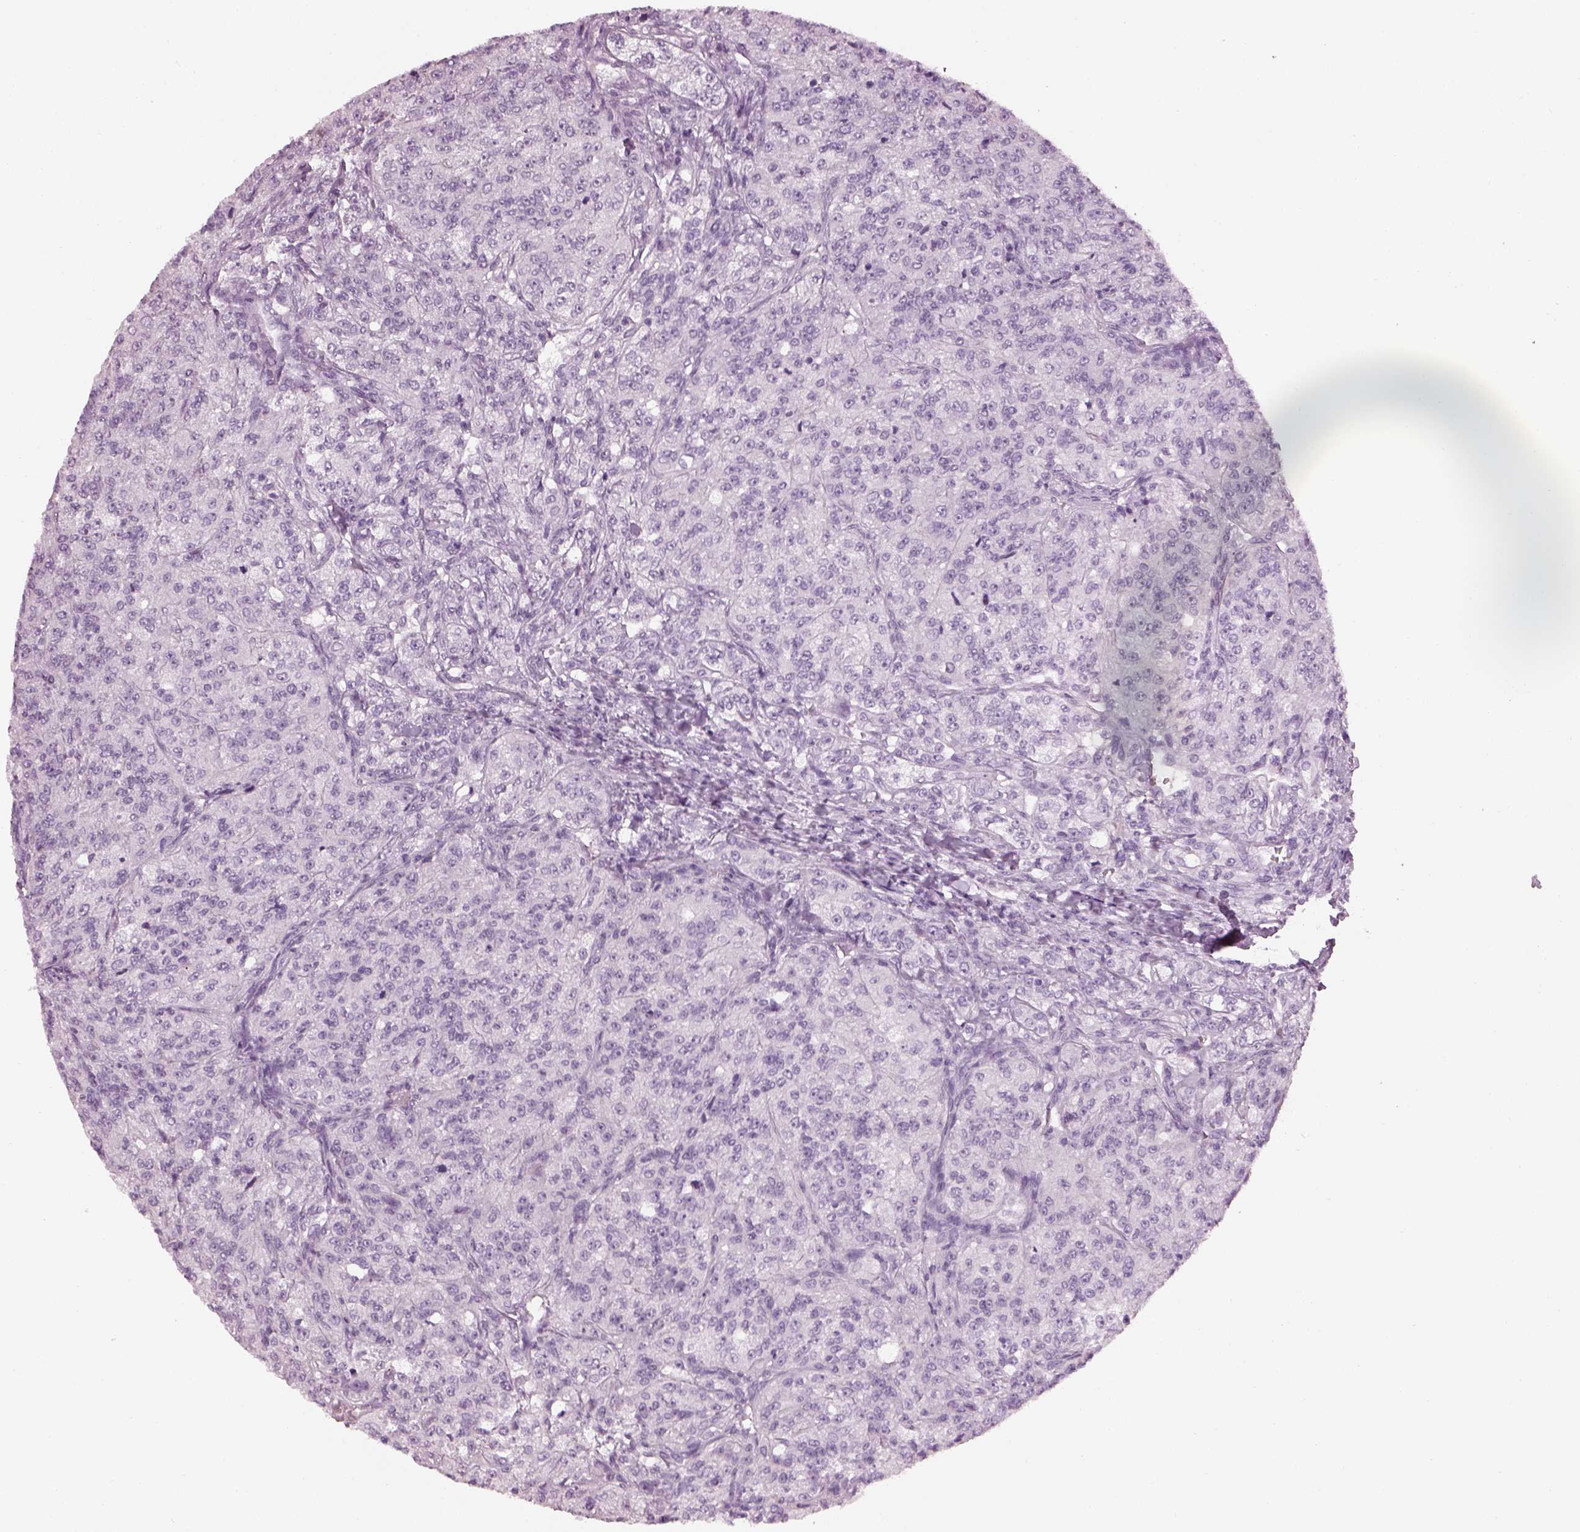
{"staining": {"intensity": "negative", "quantity": "none", "location": "none"}, "tissue": "renal cancer", "cell_type": "Tumor cells", "image_type": "cancer", "snomed": [{"axis": "morphology", "description": "Adenocarcinoma, NOS"}, {"axis": "topography", "description": "Kidney"}], "caption": "Tumor cells are negative for brown protein staining in renal cancer (adenocarcinoma).", "gene": "ADGRG2", "patient": {"sex": "female", "age": 63}}